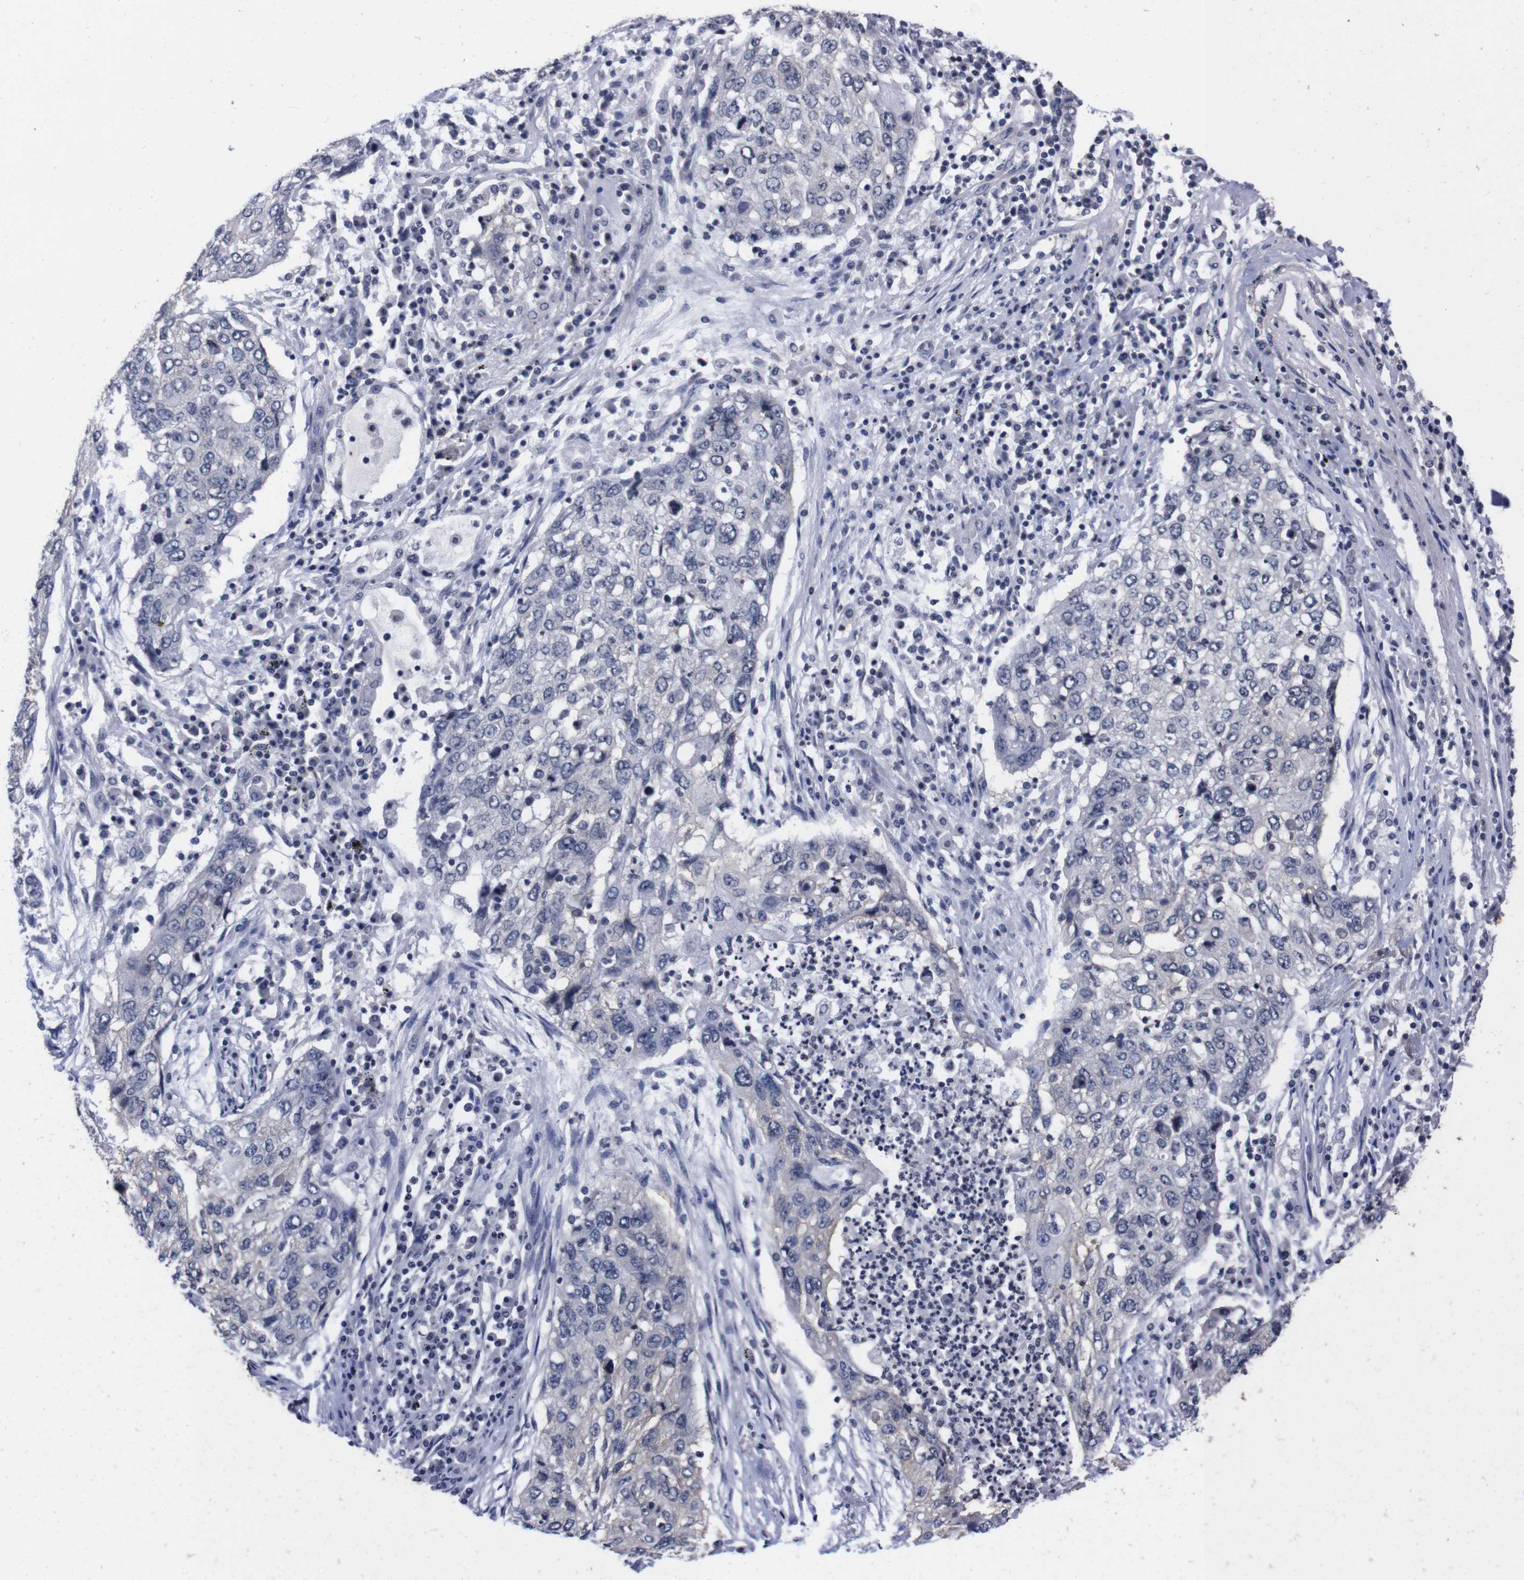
{"staining": {"intensity": "negative", "quantity": "none", "location": "none"}, "tissue": "lung cancer", "cell_type": "Tumor cells", "image_type": "cancer", "snomed": [{"axis": "morphology", "description": "Squamous cell carcinoma, NOS"}, {"axis": "topography", "description": "Lung"}], "caption": "Protein analysis of squamous cell carcinoma (lung) exhibits no significant expression in tumor cells. (DAB (3,3'-diaminobenzidine) immunohistochemistry, high magnification).", "gene": "TNFRSF21", "patient": {"sex": "female", "age": 63}}